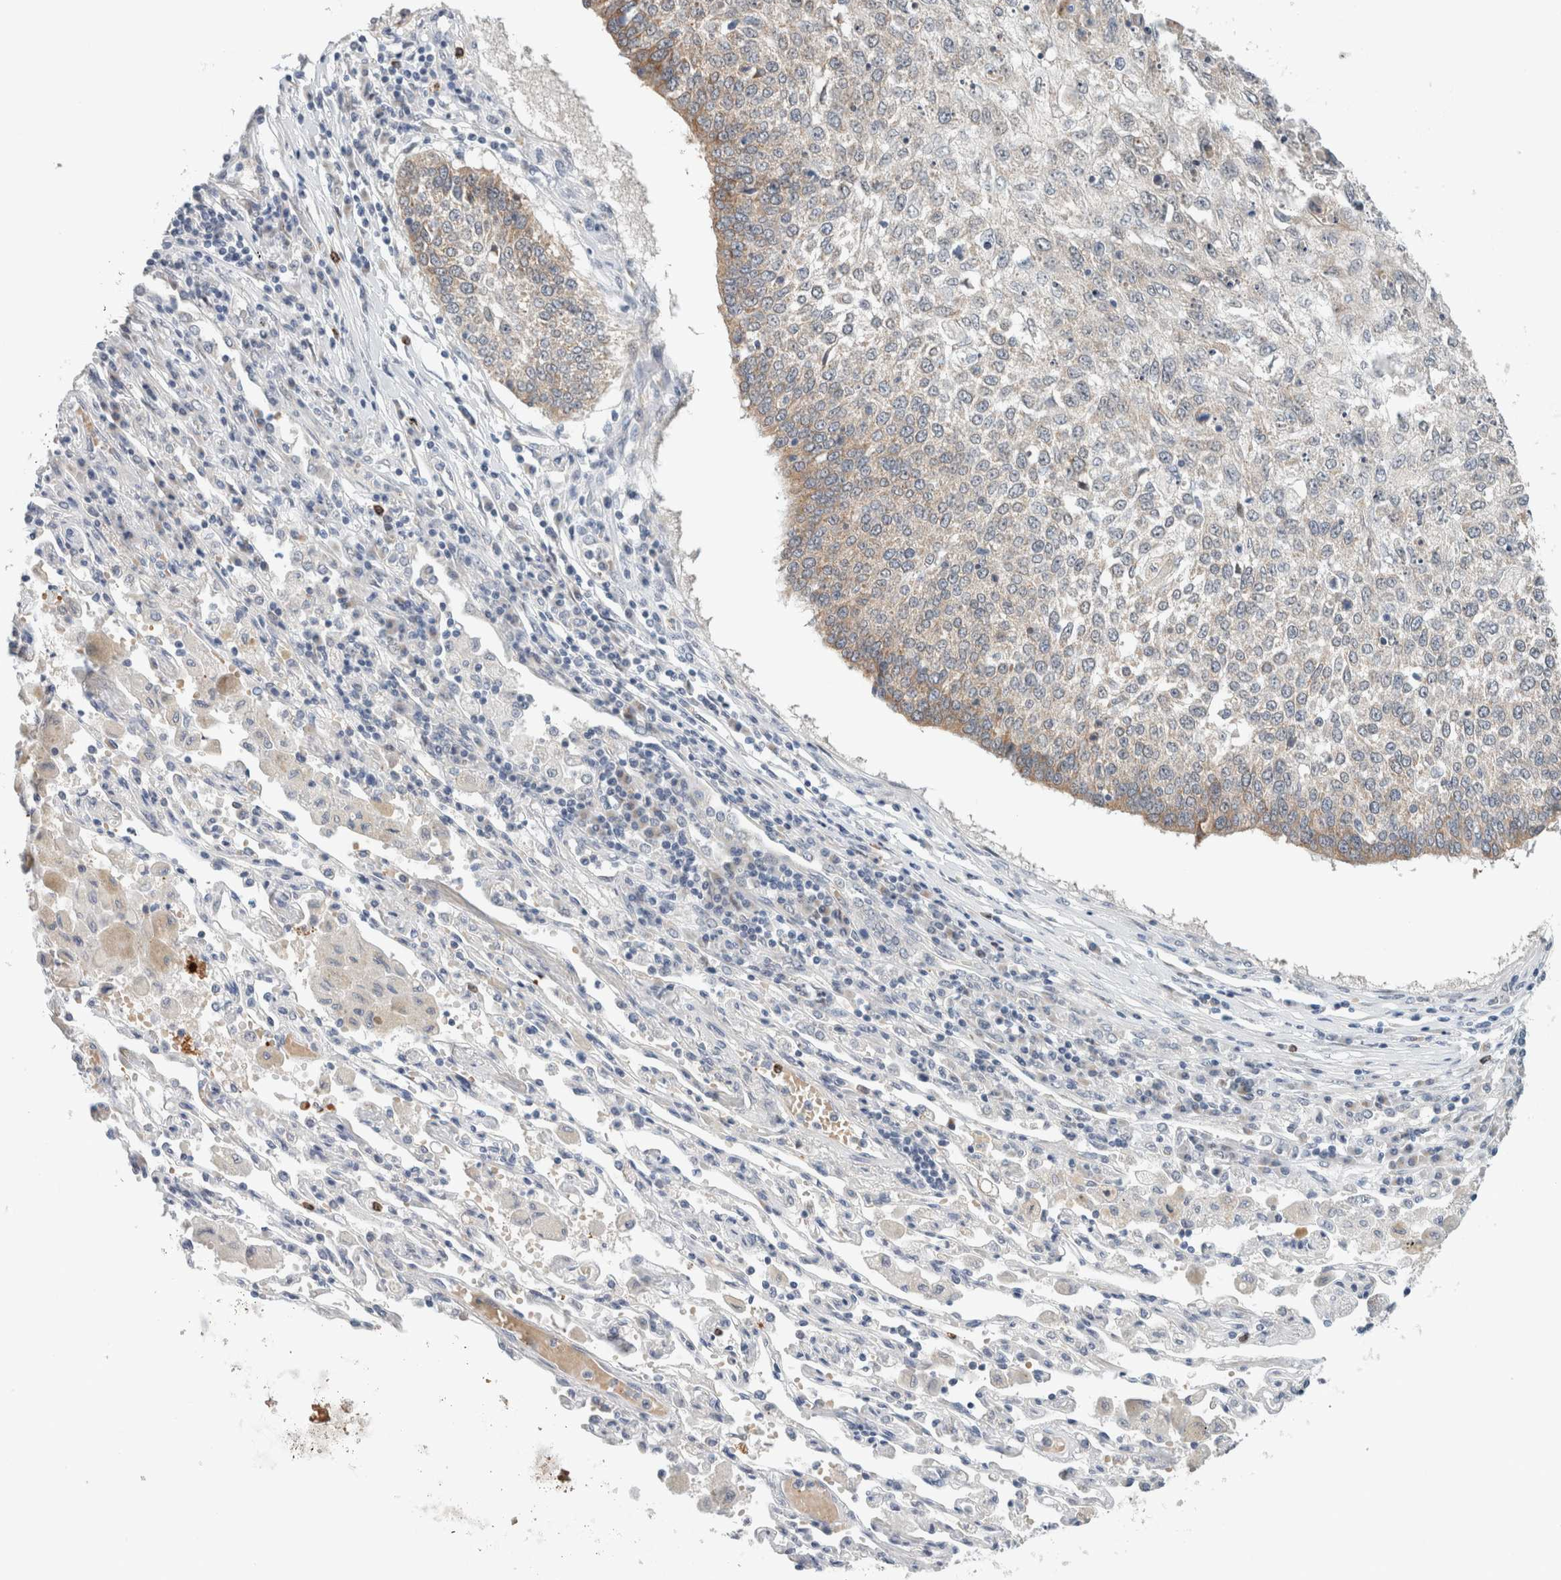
{"staining": {"intensity": "moderate", "quantity": "<25%", "location": "cytoplasmic/membranous"}, "tissue": "lung cancer", "cell_type": "Tumor cells", "image_type": "cancer", "snomed": [{"axis": "morphology", "description": "Normal tissue, NOS"}, {"axis": "morphology", "description": "Squamous cell carcinoma, NOS"}, {"axis": "topography", "description": "Cartilage tissue"}, {"axis": "topography", "description": "Bronchus"}, {"axis": "topography", "description": "Lung"}, {"axis": "topography", "description": "Peripheral nerve tissue"}], "caption": "Human lung squamous cell carcinoma stained with a protein marker reveals moderate staining in tumor cells.", "gene": "CRAT", "patient": {"sex": "female", "age": 49}}